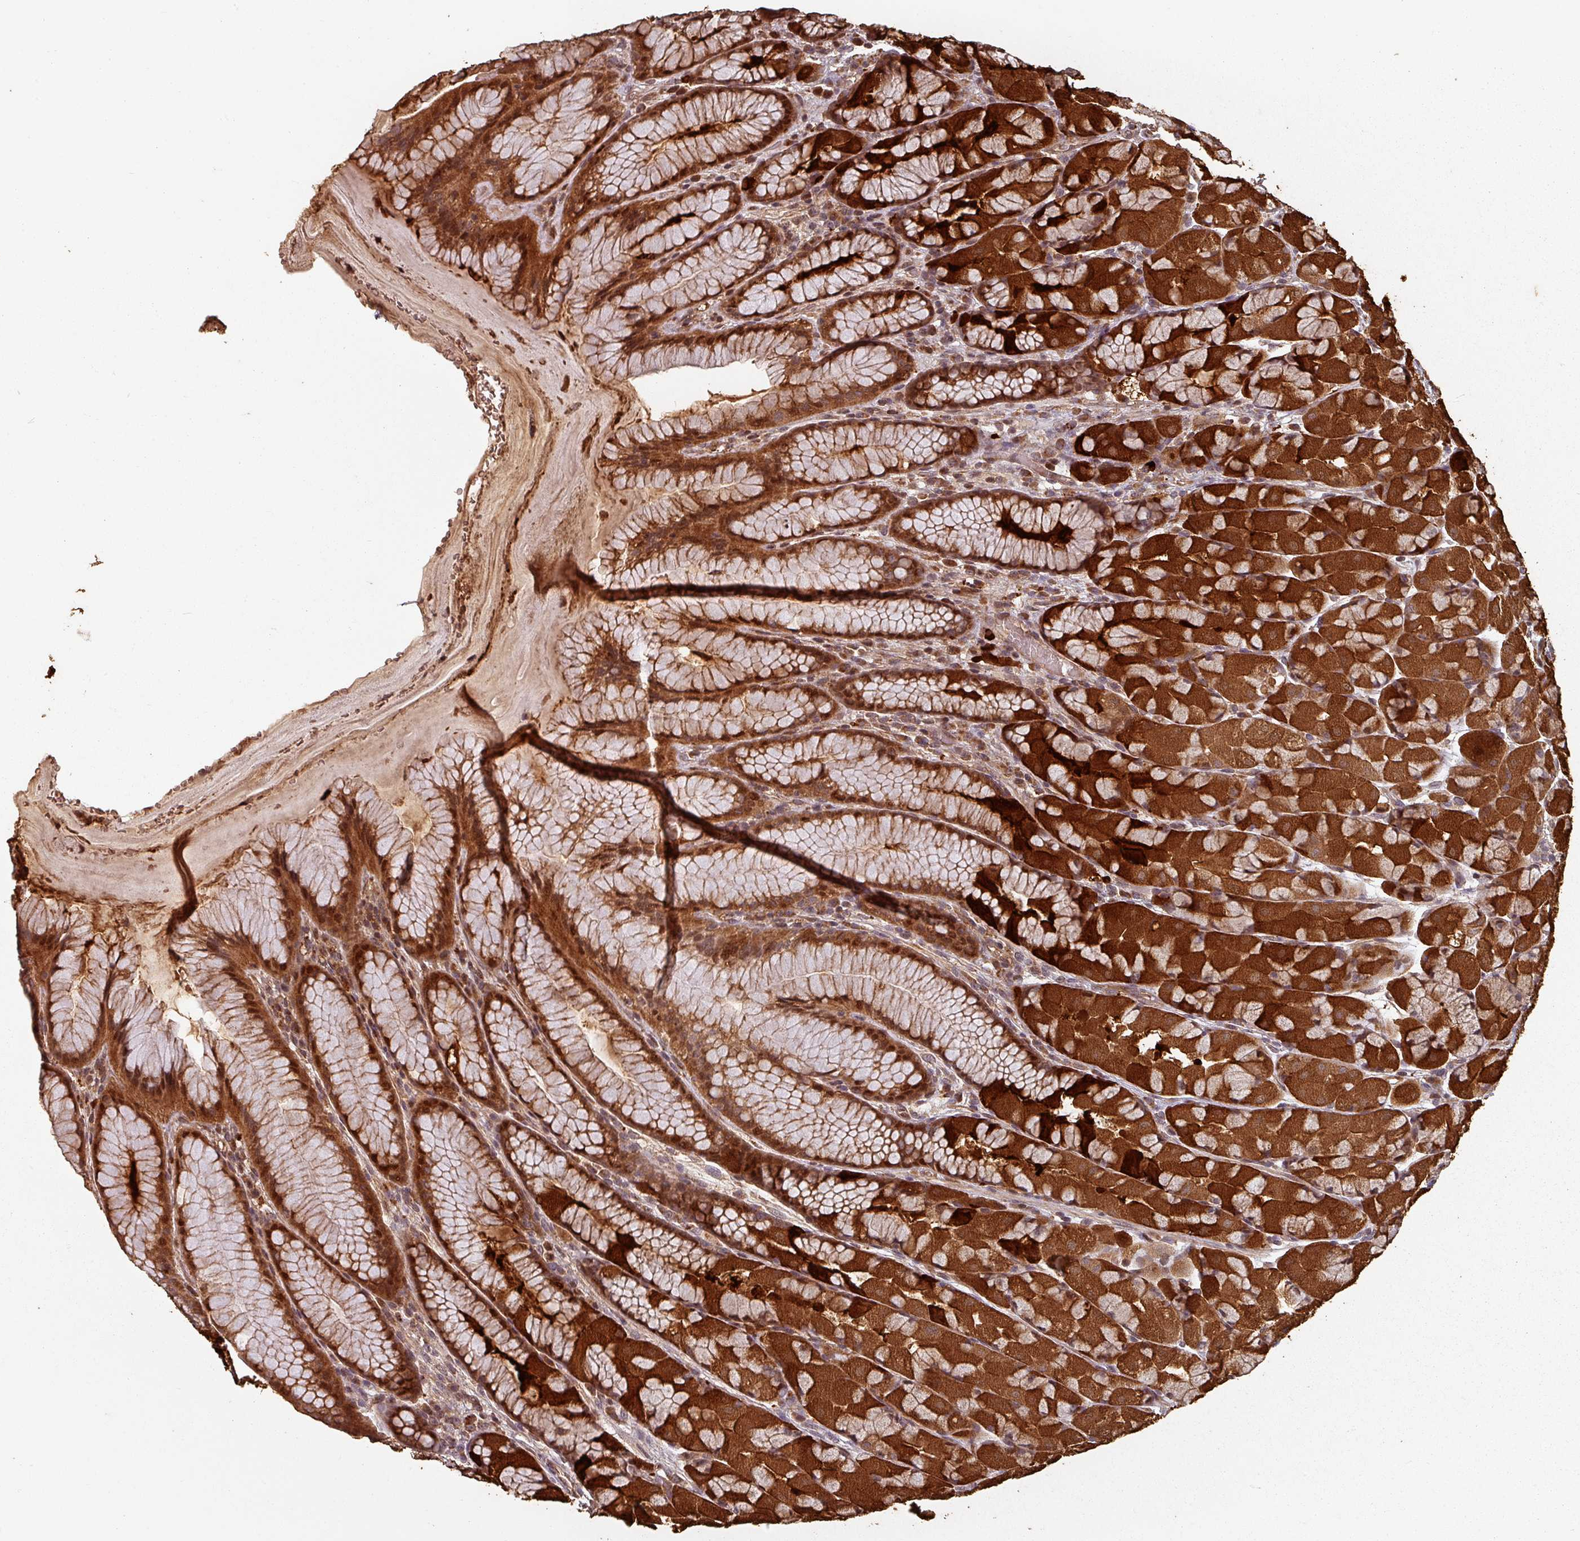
{"staining": {"intensity": "strong", "quantity": ">75%", "location": "cytoplasmic/membranous,nuclear"}, "tissue": "stomach", "cell_type": "Glandular cells", "image_type": "normal", "snomed": [{"axis": "morphology", "description": "Normal tissue, NOS"}, {"axis": "topography", "description": "Stomach"}], "caption": "This histopathology image shows IHC staining of unremarkable human stomach, with high strong cytoplasmic/membranous,nuclear positivity in approximately >75% of glandular cells.", "gene": "EID1", "patient": {"sex": "male", "age": 57}}